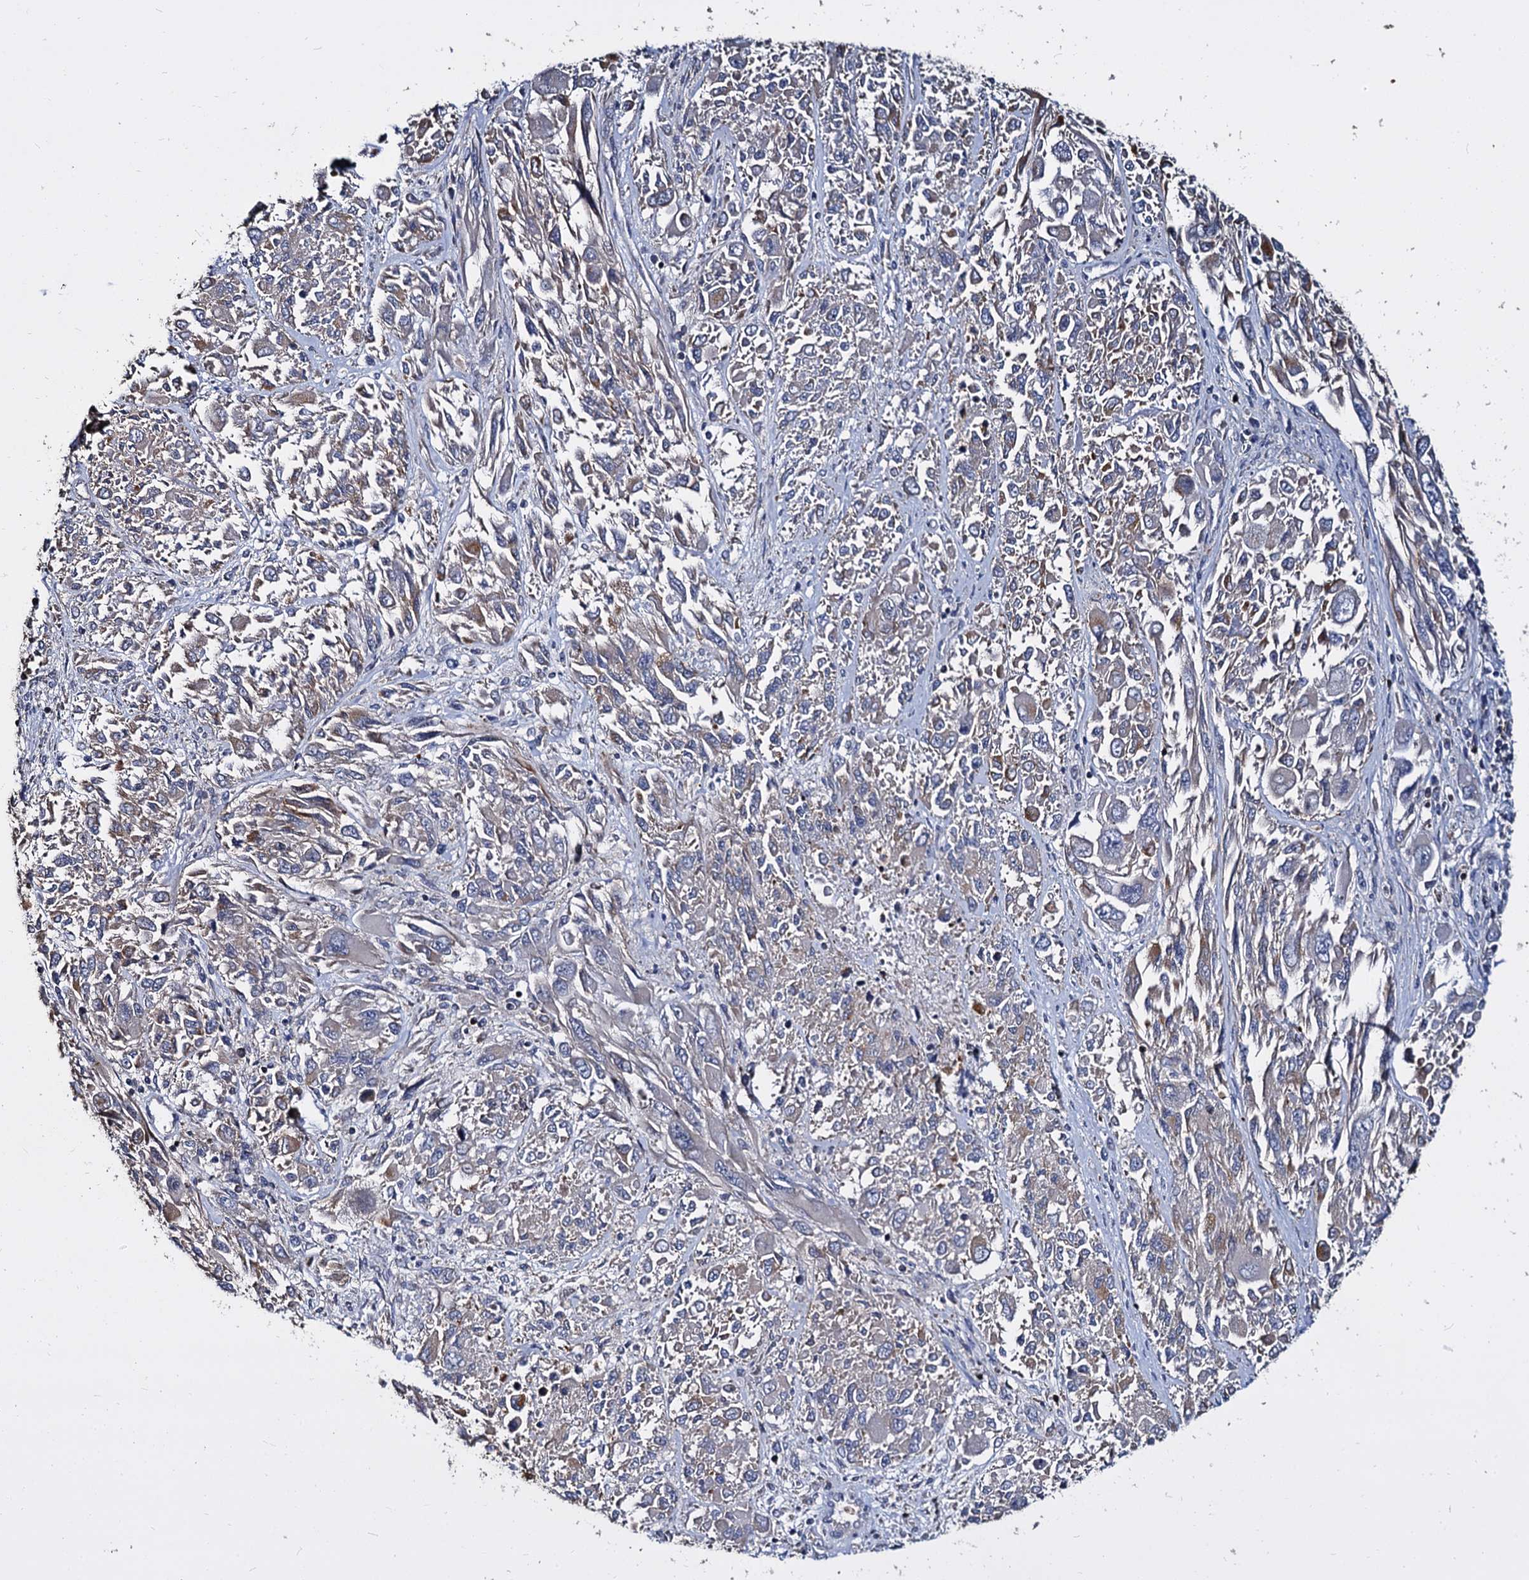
{"staining": {"intensity": "weak", "quantity": "<25%", "location": "cytoplasmic/membranous"}, "tissue": "melanoma", "cell_type": "Tumor cells", "image_type": "cancer", "snomed": [{"axis": "morphology", "description": "Malignant melanoma, NOS"}, {"axis": "topography", "description": "Skin"}], "caption": "Image shows no protein expression in tumor cells of melanoma tissue.", "gene": "ANKRD13A", "patient": {"sex": "female", "age": 91}}